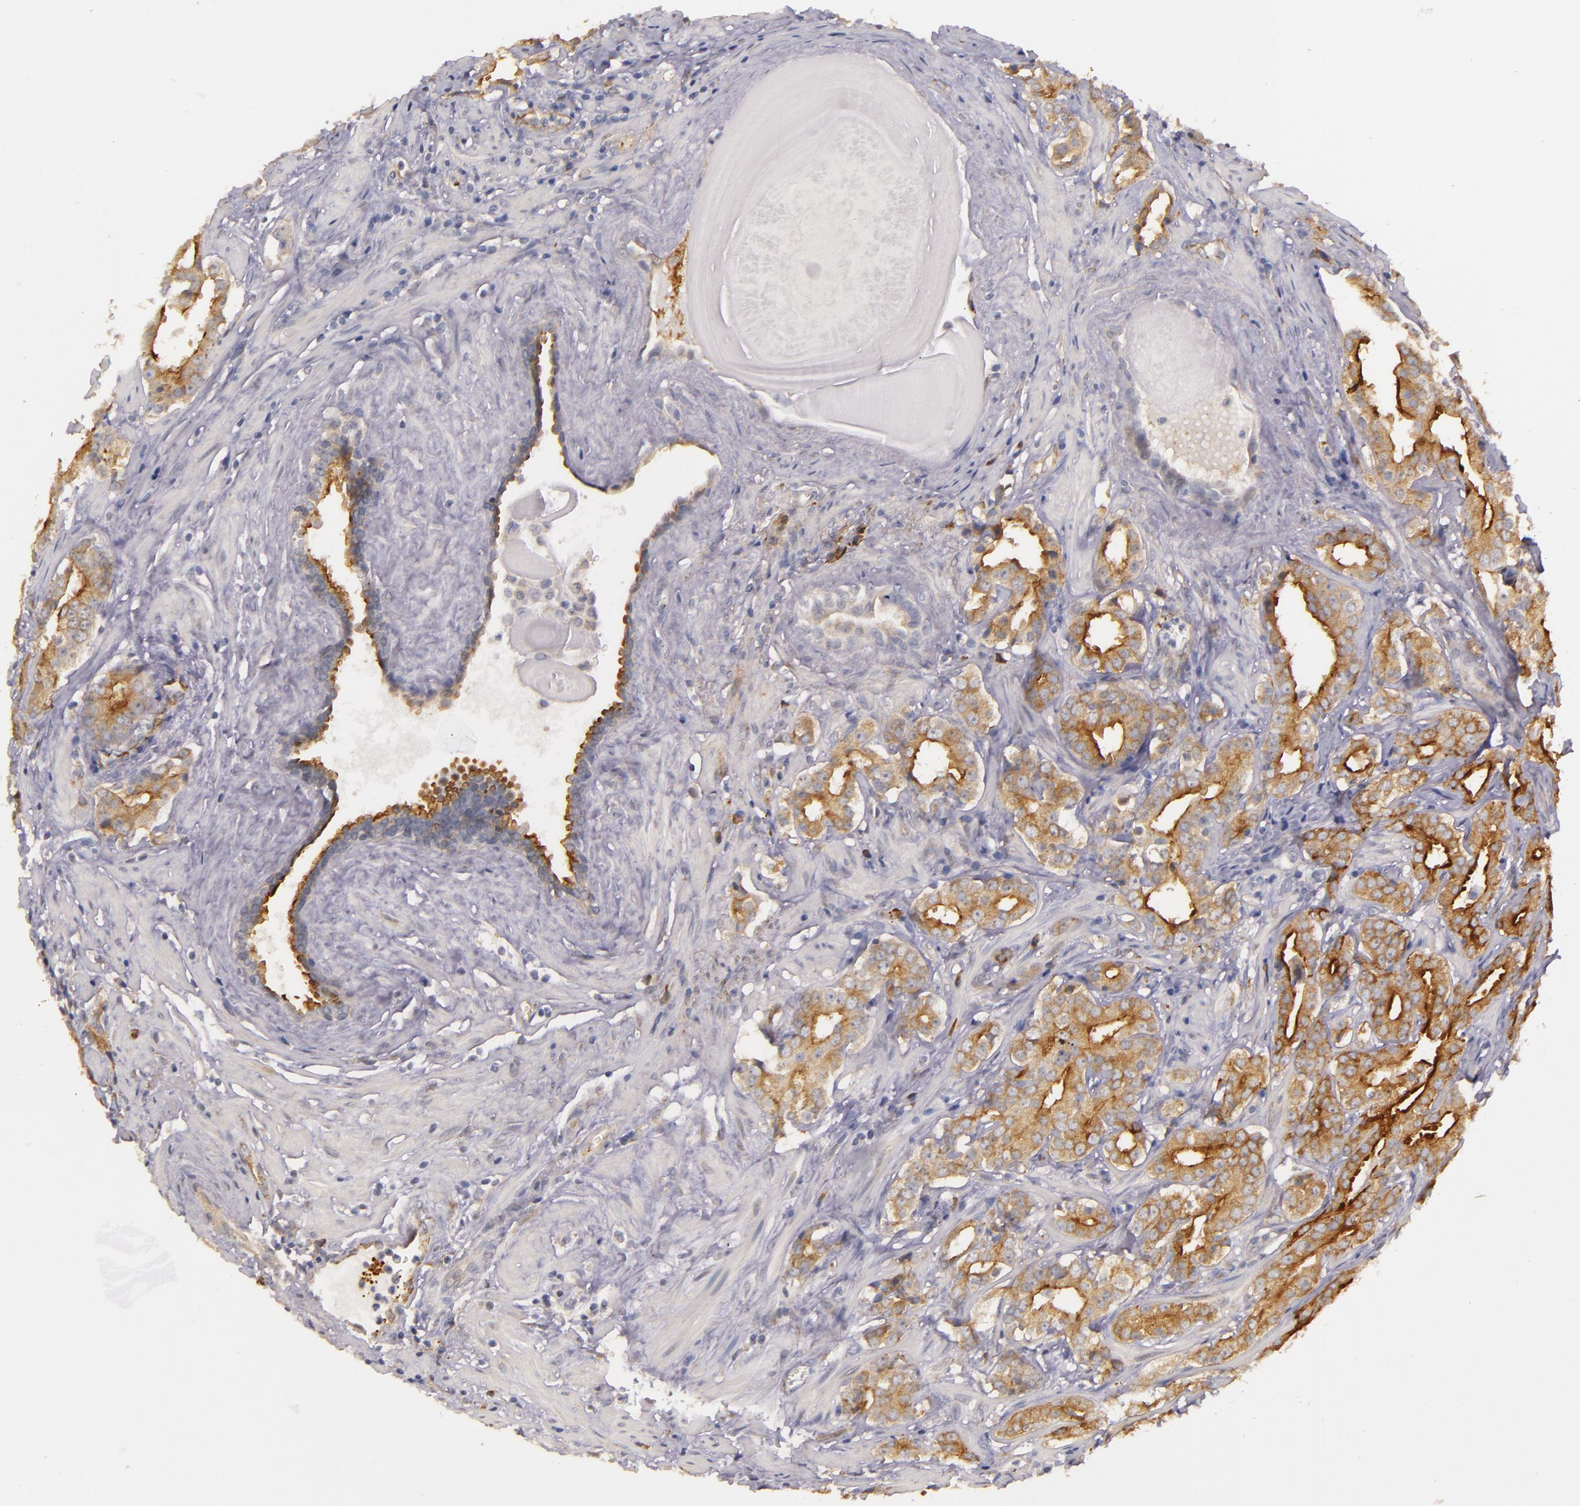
{"staining": {"intensity": "moderate", "quantity": ">75%", "location": "cytoplasmic/membranous"}, "tissue": "prostate cancer", "cell_type": "Tumor cells", "image_type": "cancer", "snomed": [{"axis": "morphology", "description": "Adenocarcinoma, Low grade"}, {"axis": "topography", "description": "Prostate"}], "caption": "DAB immunohistochemical staining of prostate adenocarcinoma (low-grade) displays moderate cytoplasmic/membranous protein expression in about >75% of tumor cells.", "gene": "SYTL4", "patient": {"sex": "male", "age": 59}}